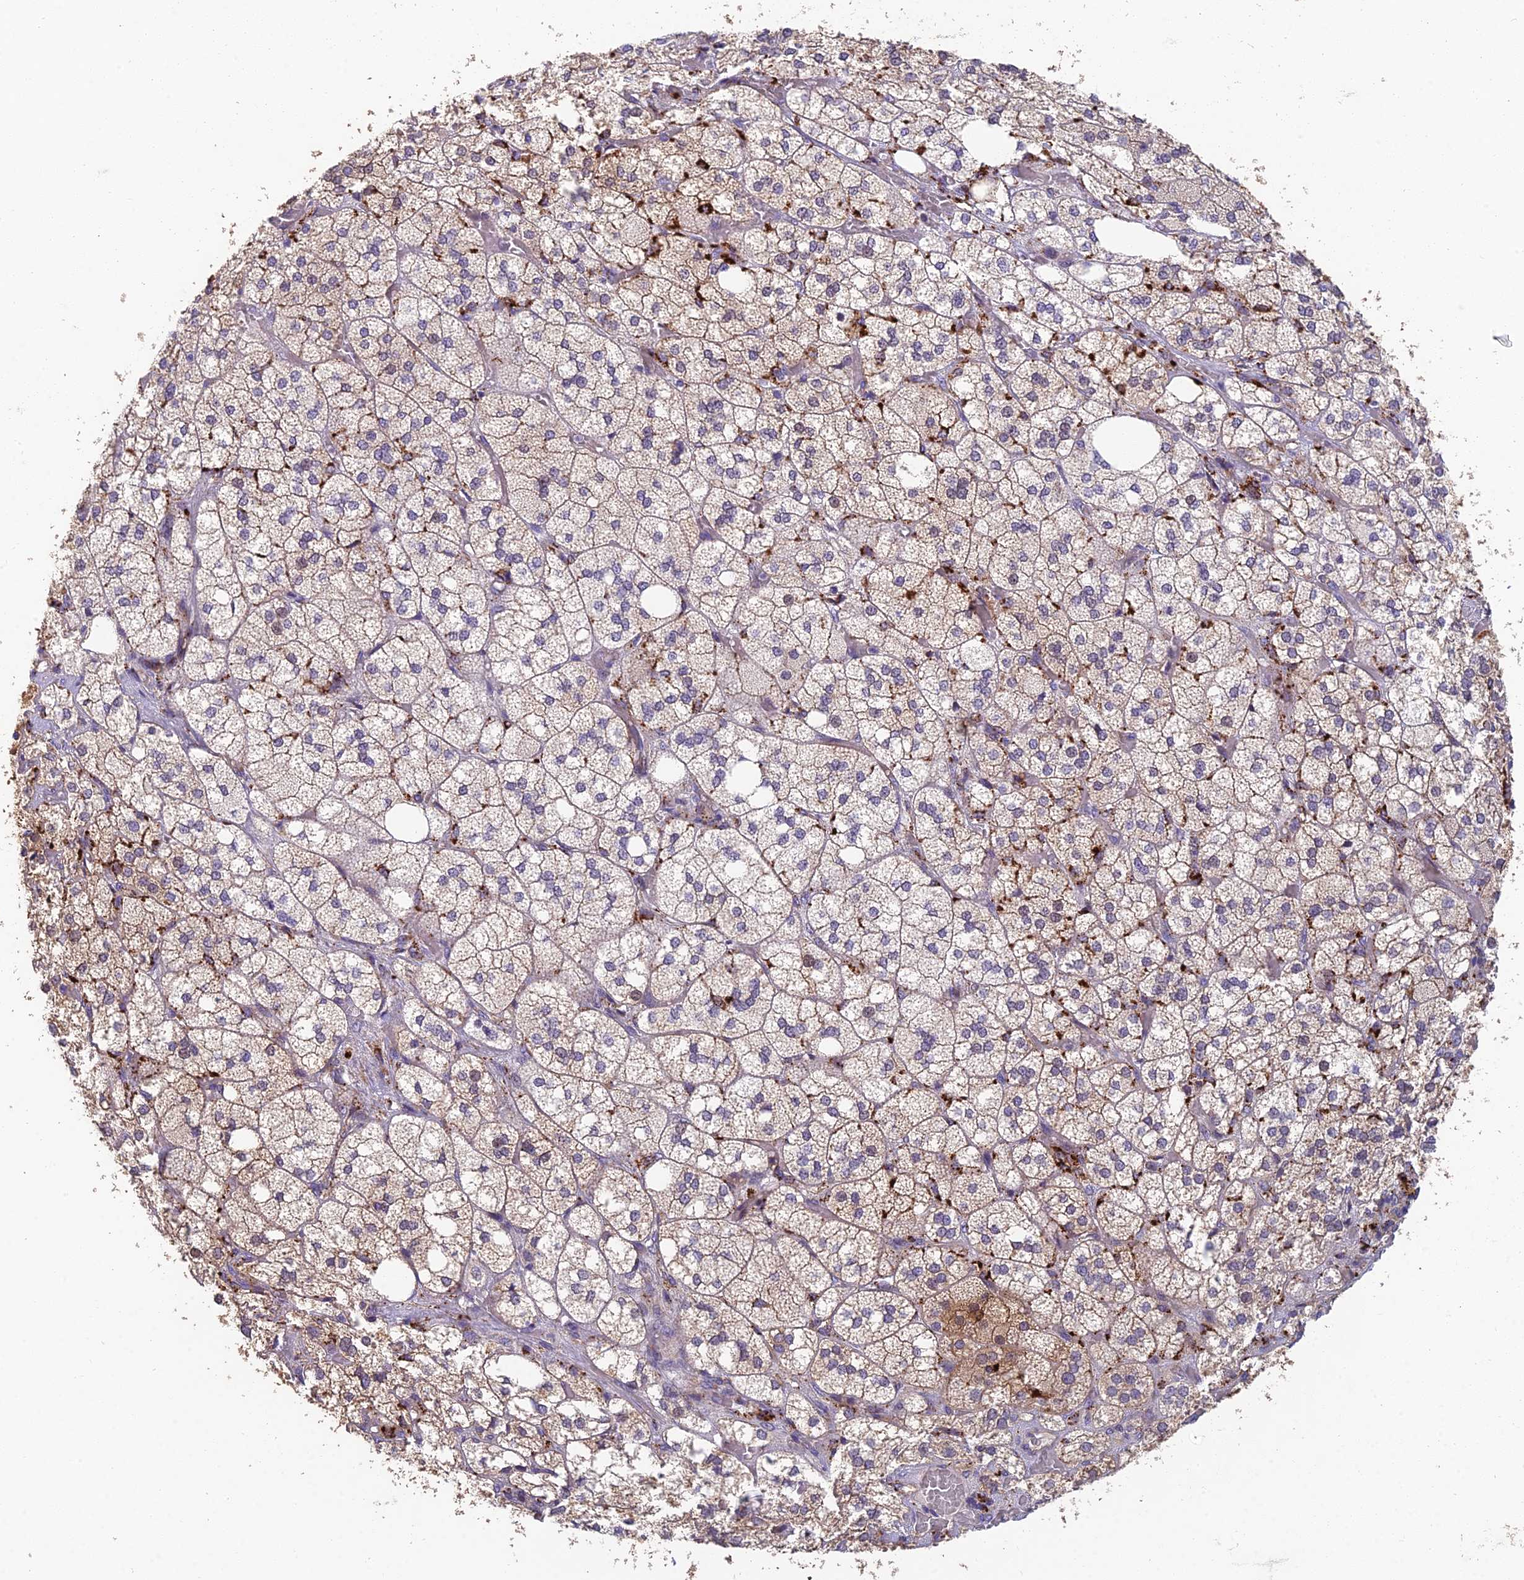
{"staining": {"intensity": "strong", "quantity": "25%-75%", "location": "cytoplasmic/membranous"}, "tissue": "adrenal gland", "cell_type": "Glandular cells", "image_type": "normal", "snomed": [{"axis": "morphology", "description": "Normal tissue, NOS"}, {"axis": "topography", "description": "Adrenal gland"}], "caption": "Immunohistochemistry of unremarkable adrenal gland reveals high levels of strong cytoplasmic/membranous positivity in approximately 25%-75% of glandular cells. (brown staining indicates protein expression, while blue staining denotes nuclei).", "gene": "ADAMTS13", "patient": {"sex": "male", "age": 61}}